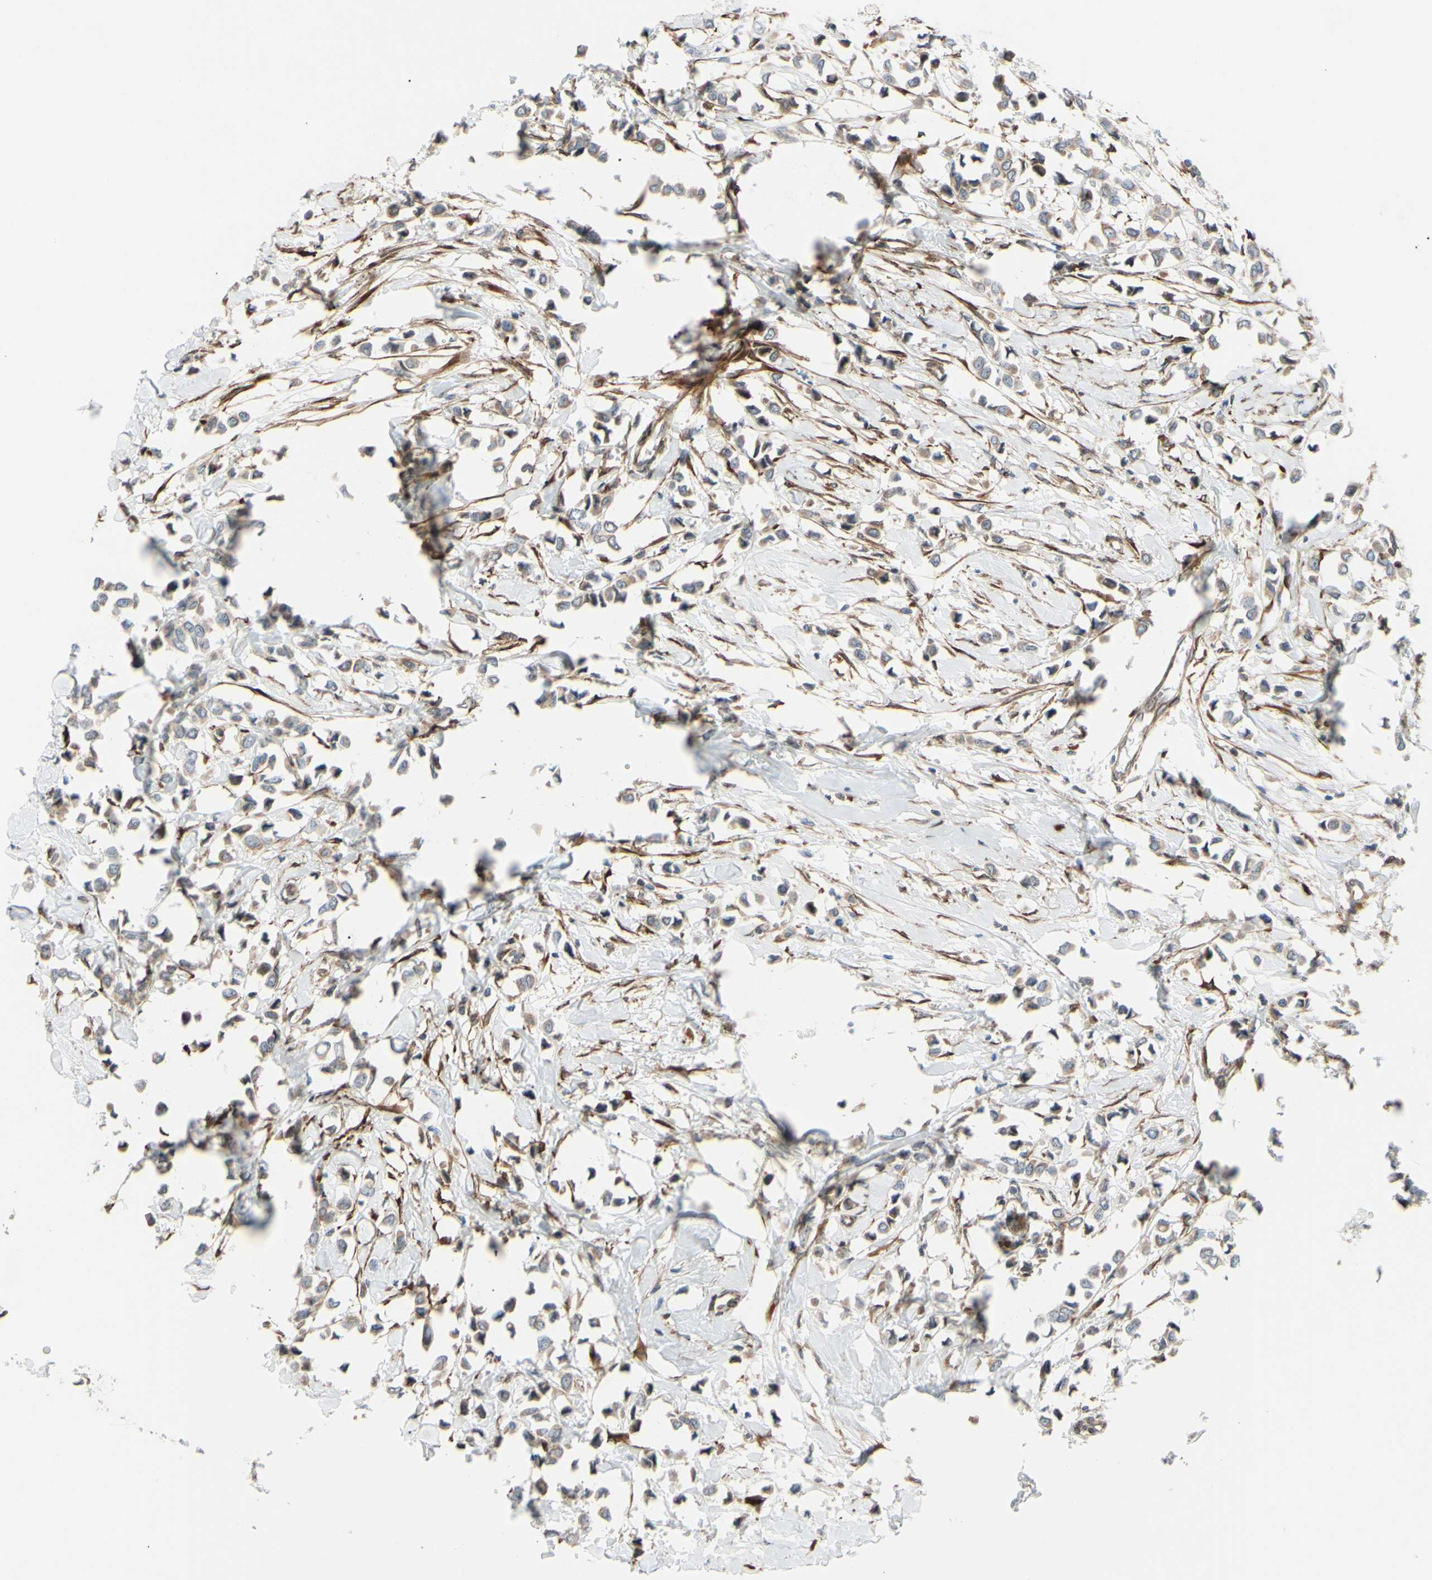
{"staining": {"intensity": "weak", "quantity": ">75%", "location": "cytoplasmic/membranous"}, "tissue": "breast cancer", "cell_type": "Tumor cells", "image_type": "cancer", "snomed": [{"axis": "morphology", "description": "Lobular carcinoma"}, {"axis": "topography", "description": "Breast"}], "caption": "Breast cancer (lobular carcinoma) was stained to show a protein in brown. There is low levels of weak cytoplasmic/membranous expression in approximately >75% of tumor cells.", "gene": "PRAF2", "patient": {"sex": "female", "age": 51}}